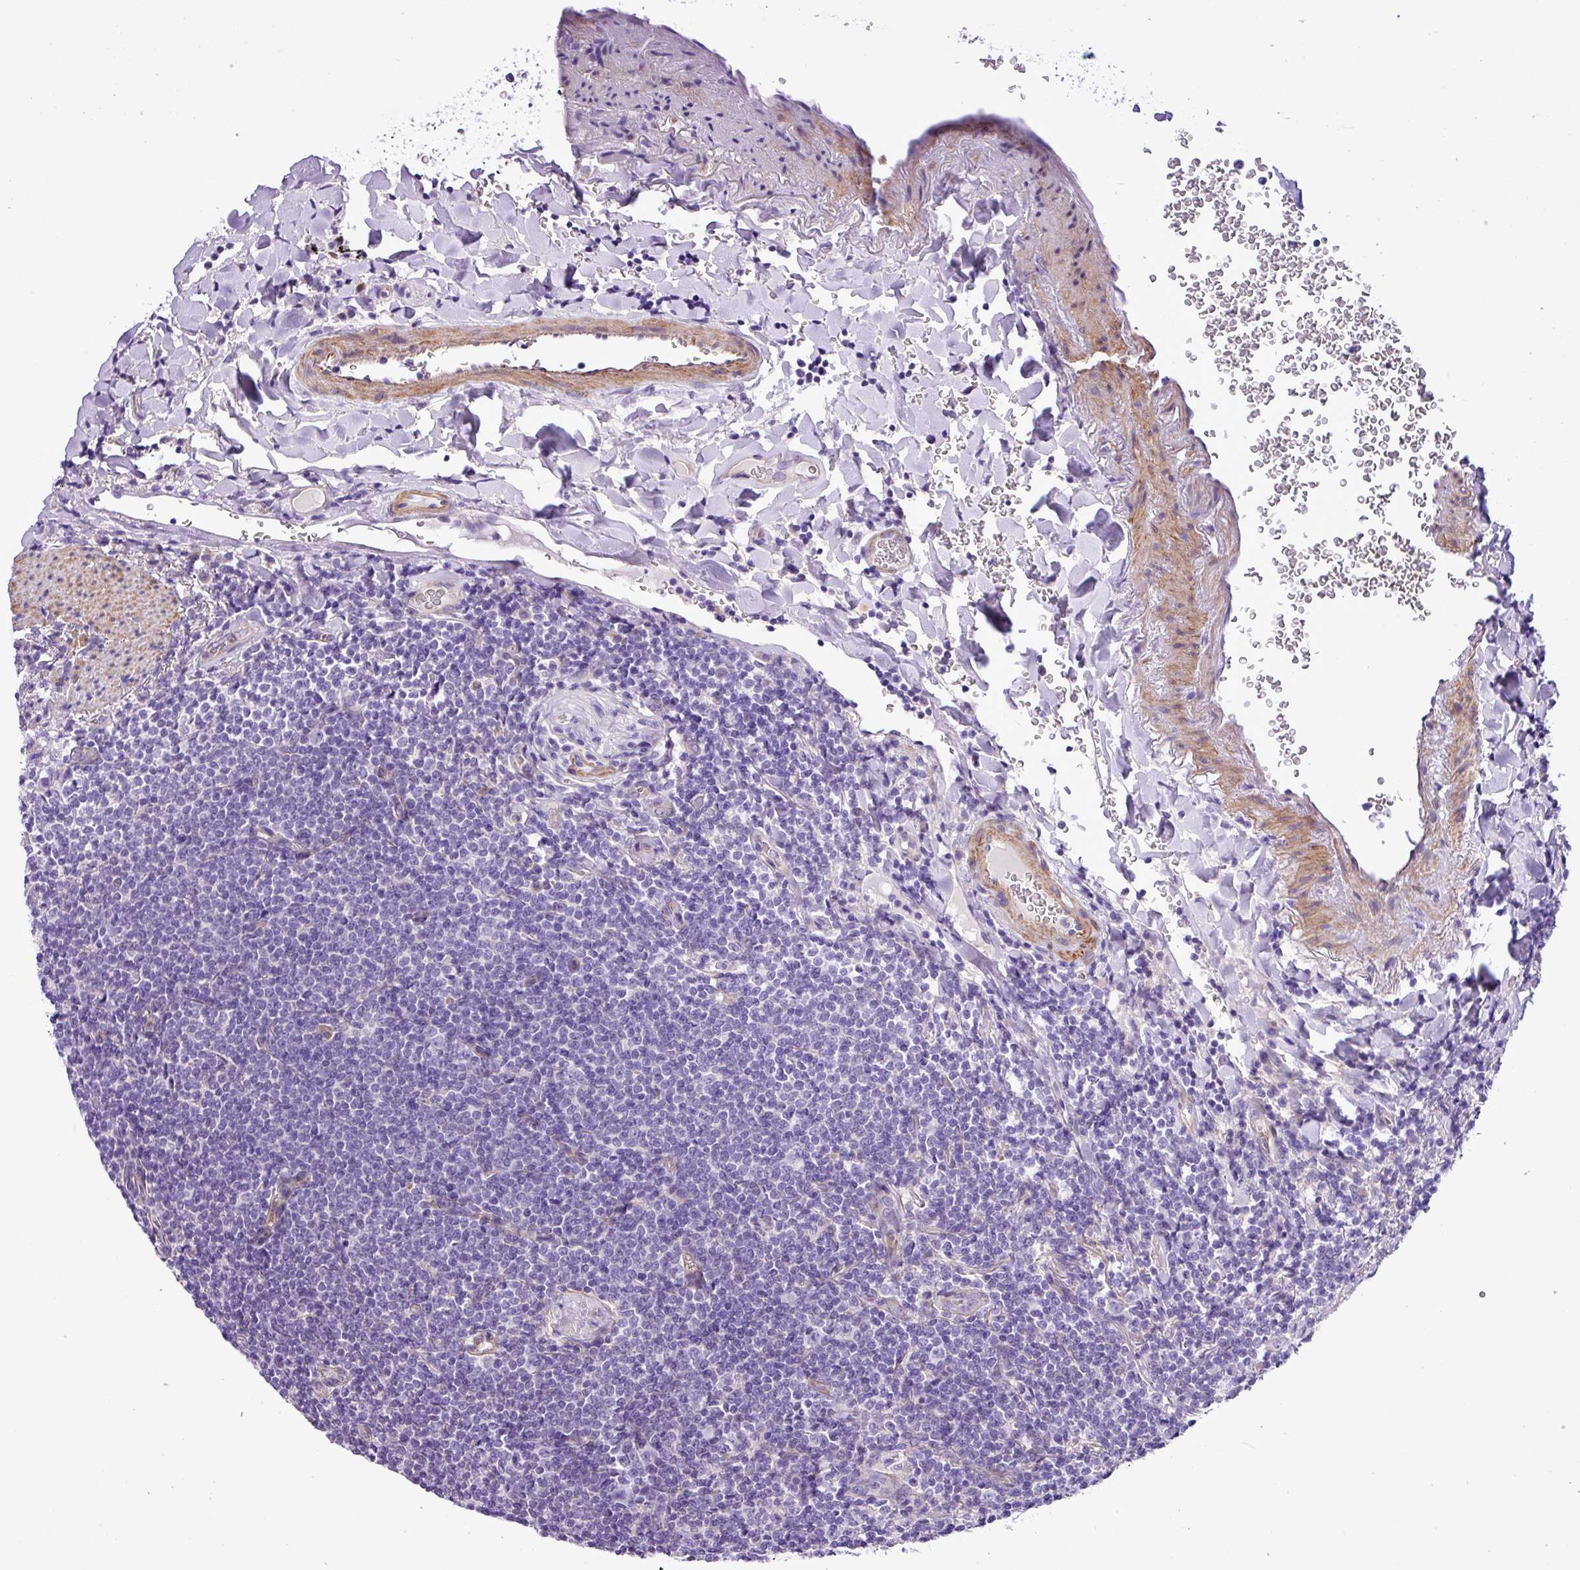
{"staining": {"intensity": "negative", "quantity": "none", "location": "none"}, "tissue": "lymphoma", "cell_type": "Tumor cells", "image_type": "cancer", "snomed": [{"axis": "morphology", "description": "Malignant lymphoma, non-Hodgkin's type, Low grade"}, {"axis": "topography", "description": "Lung"}], "caption": "Human malignant lymphoma, non-Hodgkin's type (low-grade) stained for a protein using immunohistochemistry (IHC) reveals no expression in tumor cells.", "gene": "C11orf91", "patient": {"sex": "female", "age": 71}}